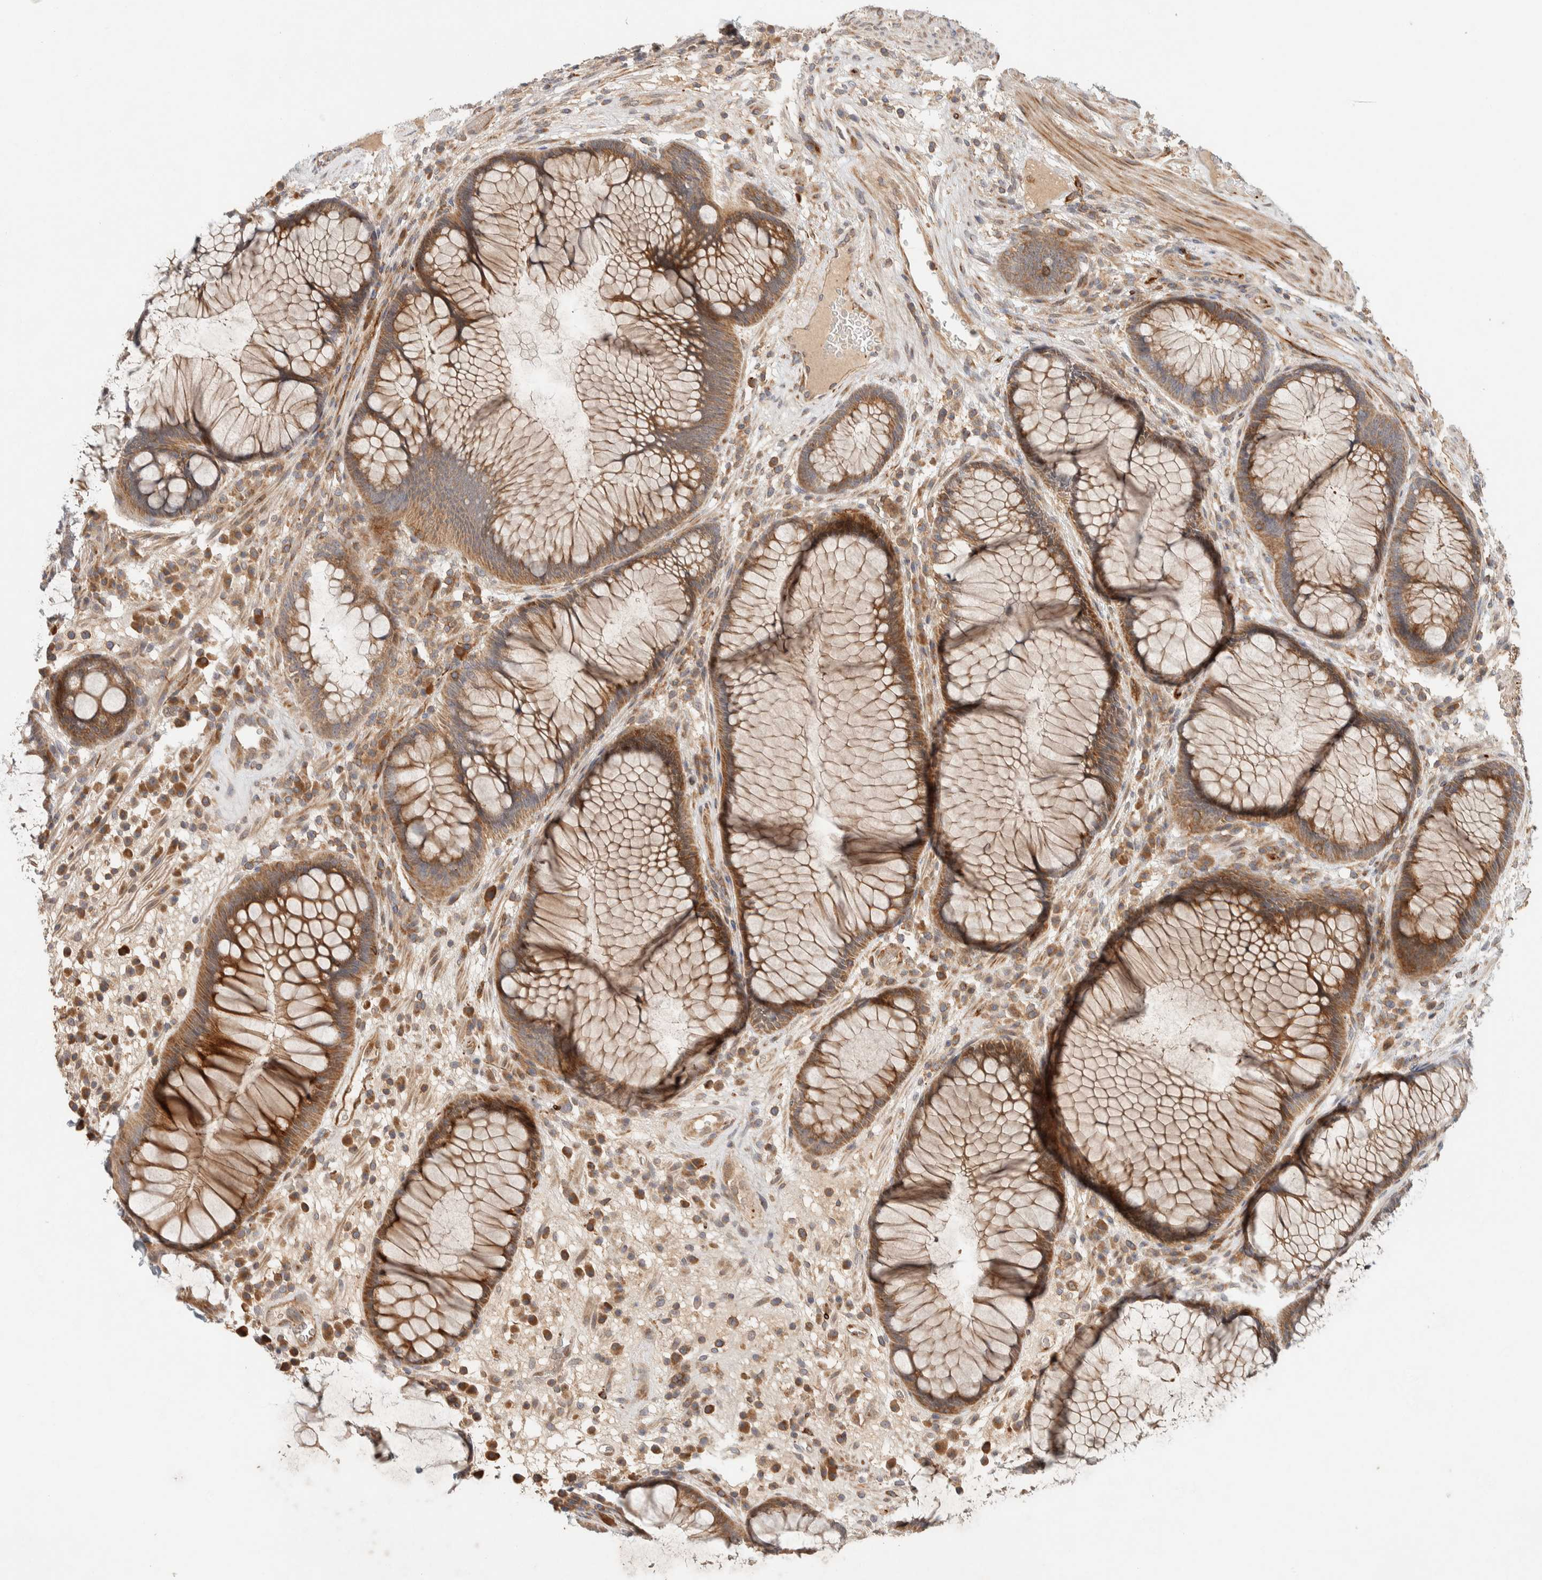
{"staining": {"intensity": "moderate", "quantity": ">75%", "location": "cytoplasmic/membranous"}, "tissue": "rectum", "cell_type": "Glandular cells", "image_type": "normal", "snomed": [{"axis": "morphology", "description": "Normal tissue, NOS"}, {"axis": "topography", "description": "Rectum"}], "caption": "Protein analysis of unremarkable rectum displays moderate cytoplasmic/membranous staining in about >75% of glandular cells.", "gene": "KIF9", "patient": {"sex": "male", "age": 51}}